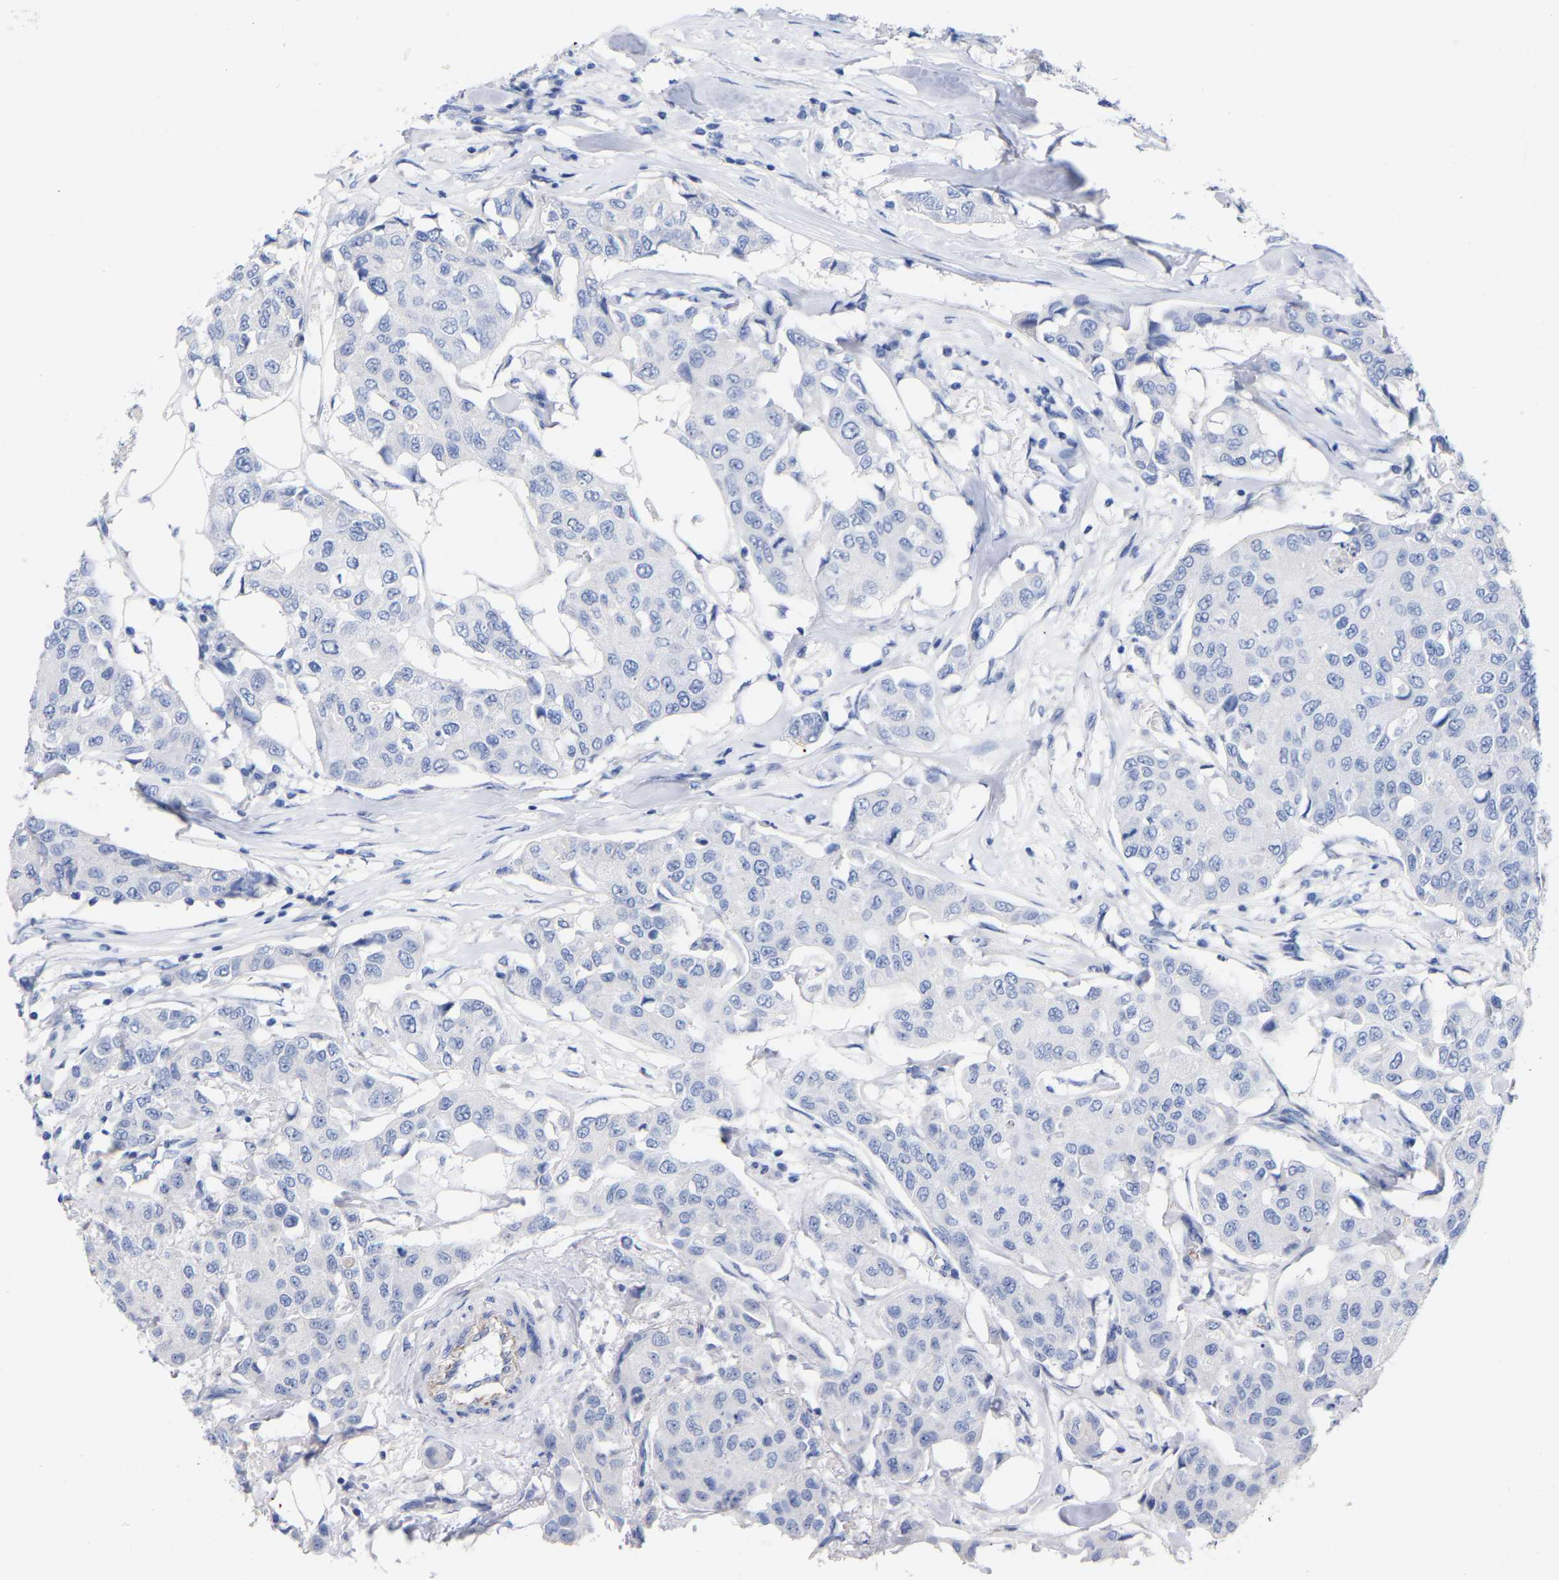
{"staining": {"intensity": "negative", "quantity": "none", "location": "none"}, "tissue": "breast cancer", "cell_type": "Tumor cells", "image_type": "cancer", "snomed": [{"axis": "morphology", "description": "Duct carcinoma"}, {"axis": "topography", "description": "Breast"}], "caption": "IHC histopathology image of neoplastic tissue: human intraductal carcinoma (breast) stained with DAB displays no significant protein expression in tumor cells.", "gene": "HAPLN1", "patient": {"sex": "female", "age": 80}}